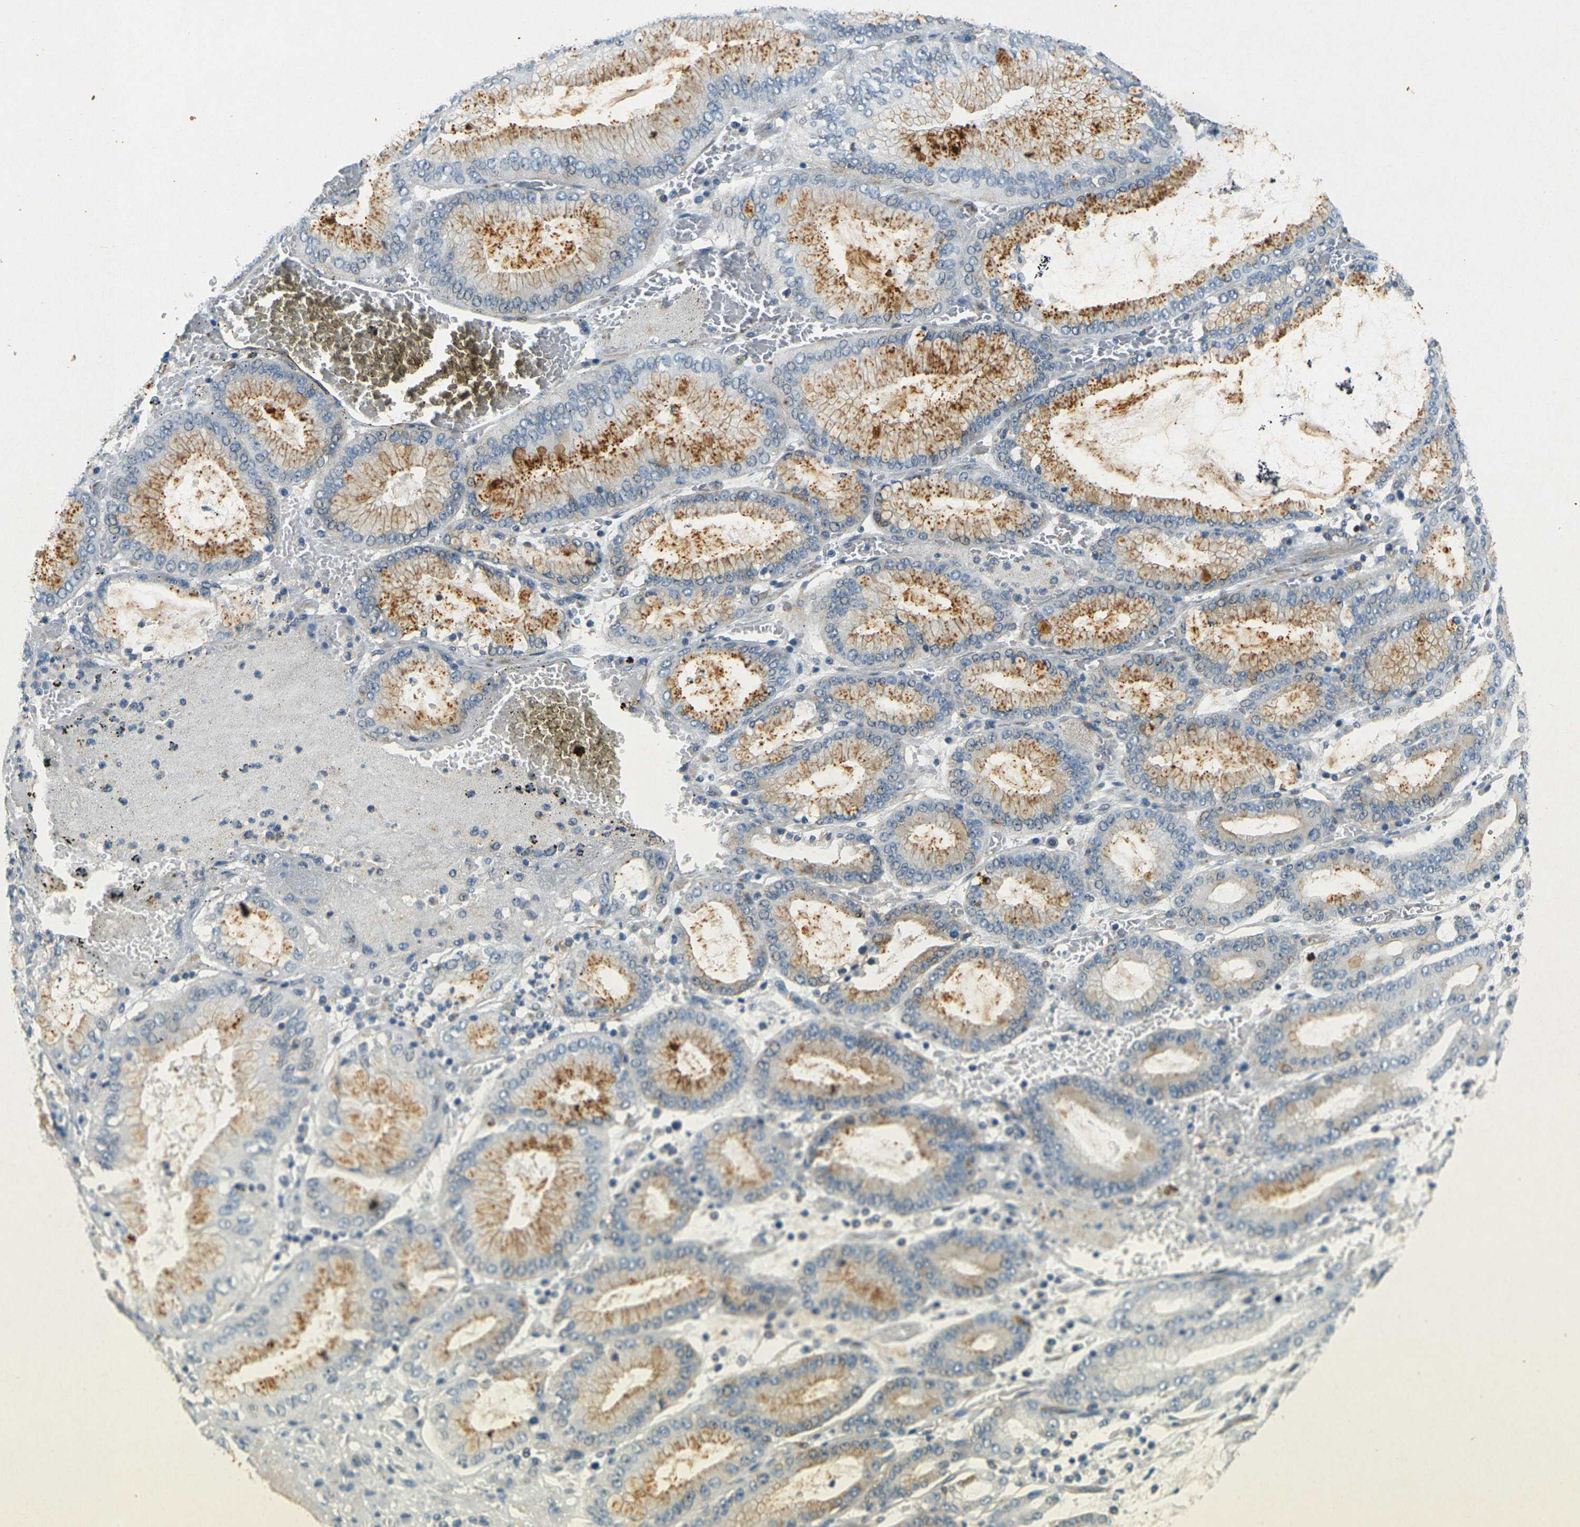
{"staining": {"intensity": "moderate", "quantity": ">75%", "location": "cytoplasmic/membranous"}, "tissue": "stomach cancer", "cell_type": "Tumor cells", "image_type": "cancer", "snomed": [{"axis": "morphology", "description": "Normal tissue, NOS"}, {"axis": "morphology", "description": "Adenocarcinoma, NOS"}, {"axis": "topography", "description": "Stomach, upper"}, {"axis": "topography", "description": "Stomach"}], "caption": "Tumor cells exhibit moderate cytoplasmic/membranous positivity in approximately >75% of cells in stomach cancer.", "gene": "SORT1", "patient": {"sex": "male", "age": 76}}